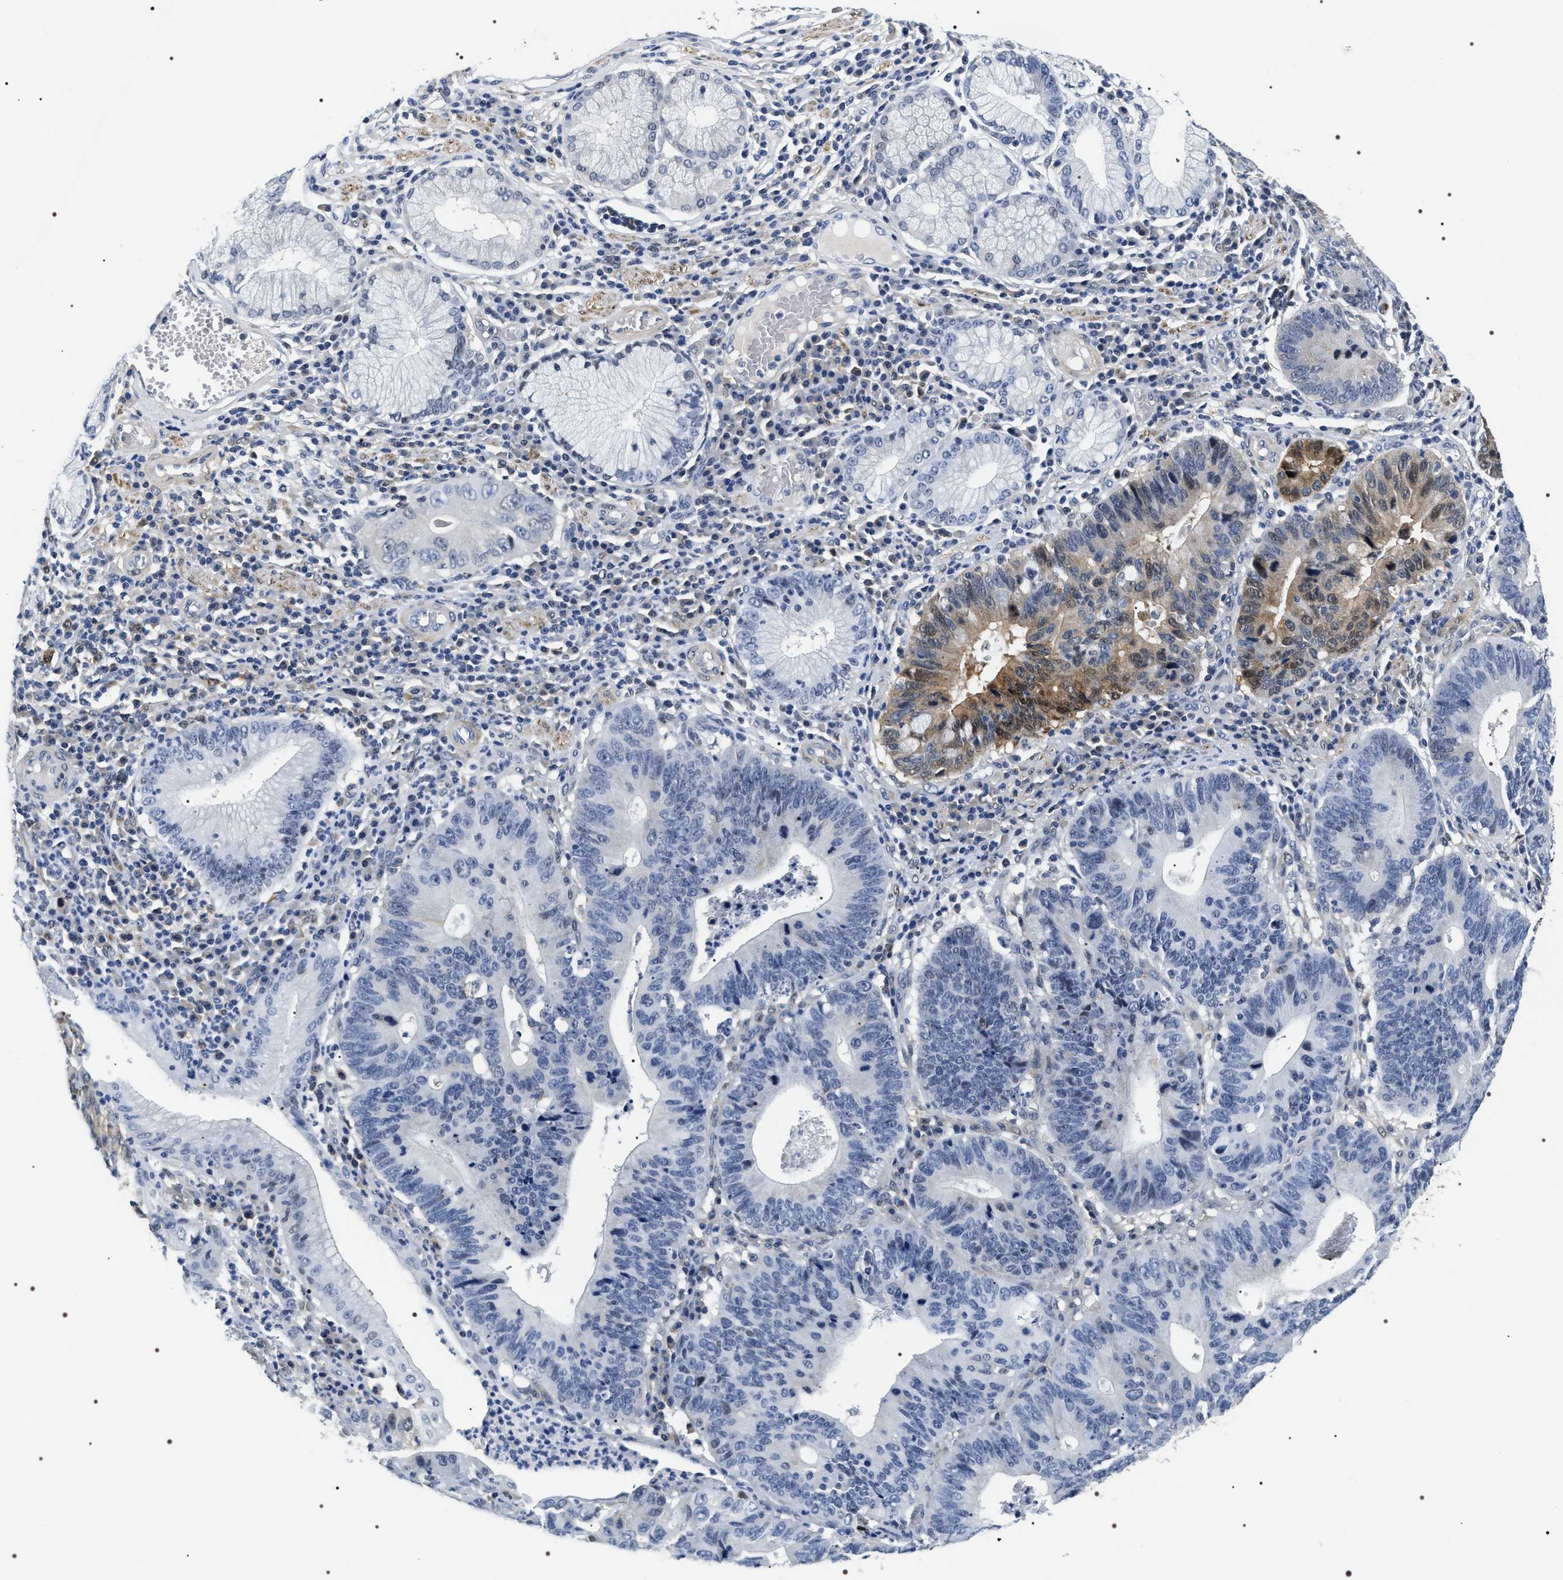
{"staining": {"intensity": "moderate", "quantity": "<25%", "location": "cytoplasmic/membranous"}, "tissue": "stomach cancer", "cell_type": "Tumor cells", "image_type": "cancer", "snomed": [{"axis": "morphology", "description": "Adenocarcinoma, NOS"}, {"axis": "topography", "description": "Stomach"}], "caption": "This is an image of immunohistochemistry (IHC) staining of stomach adenocarcinoma, which shows moderate positivity in the cytoplasmic/membranous of tumor cells.", "gene": "BAG2", "patient": {"sex": "male", "age": 59}}